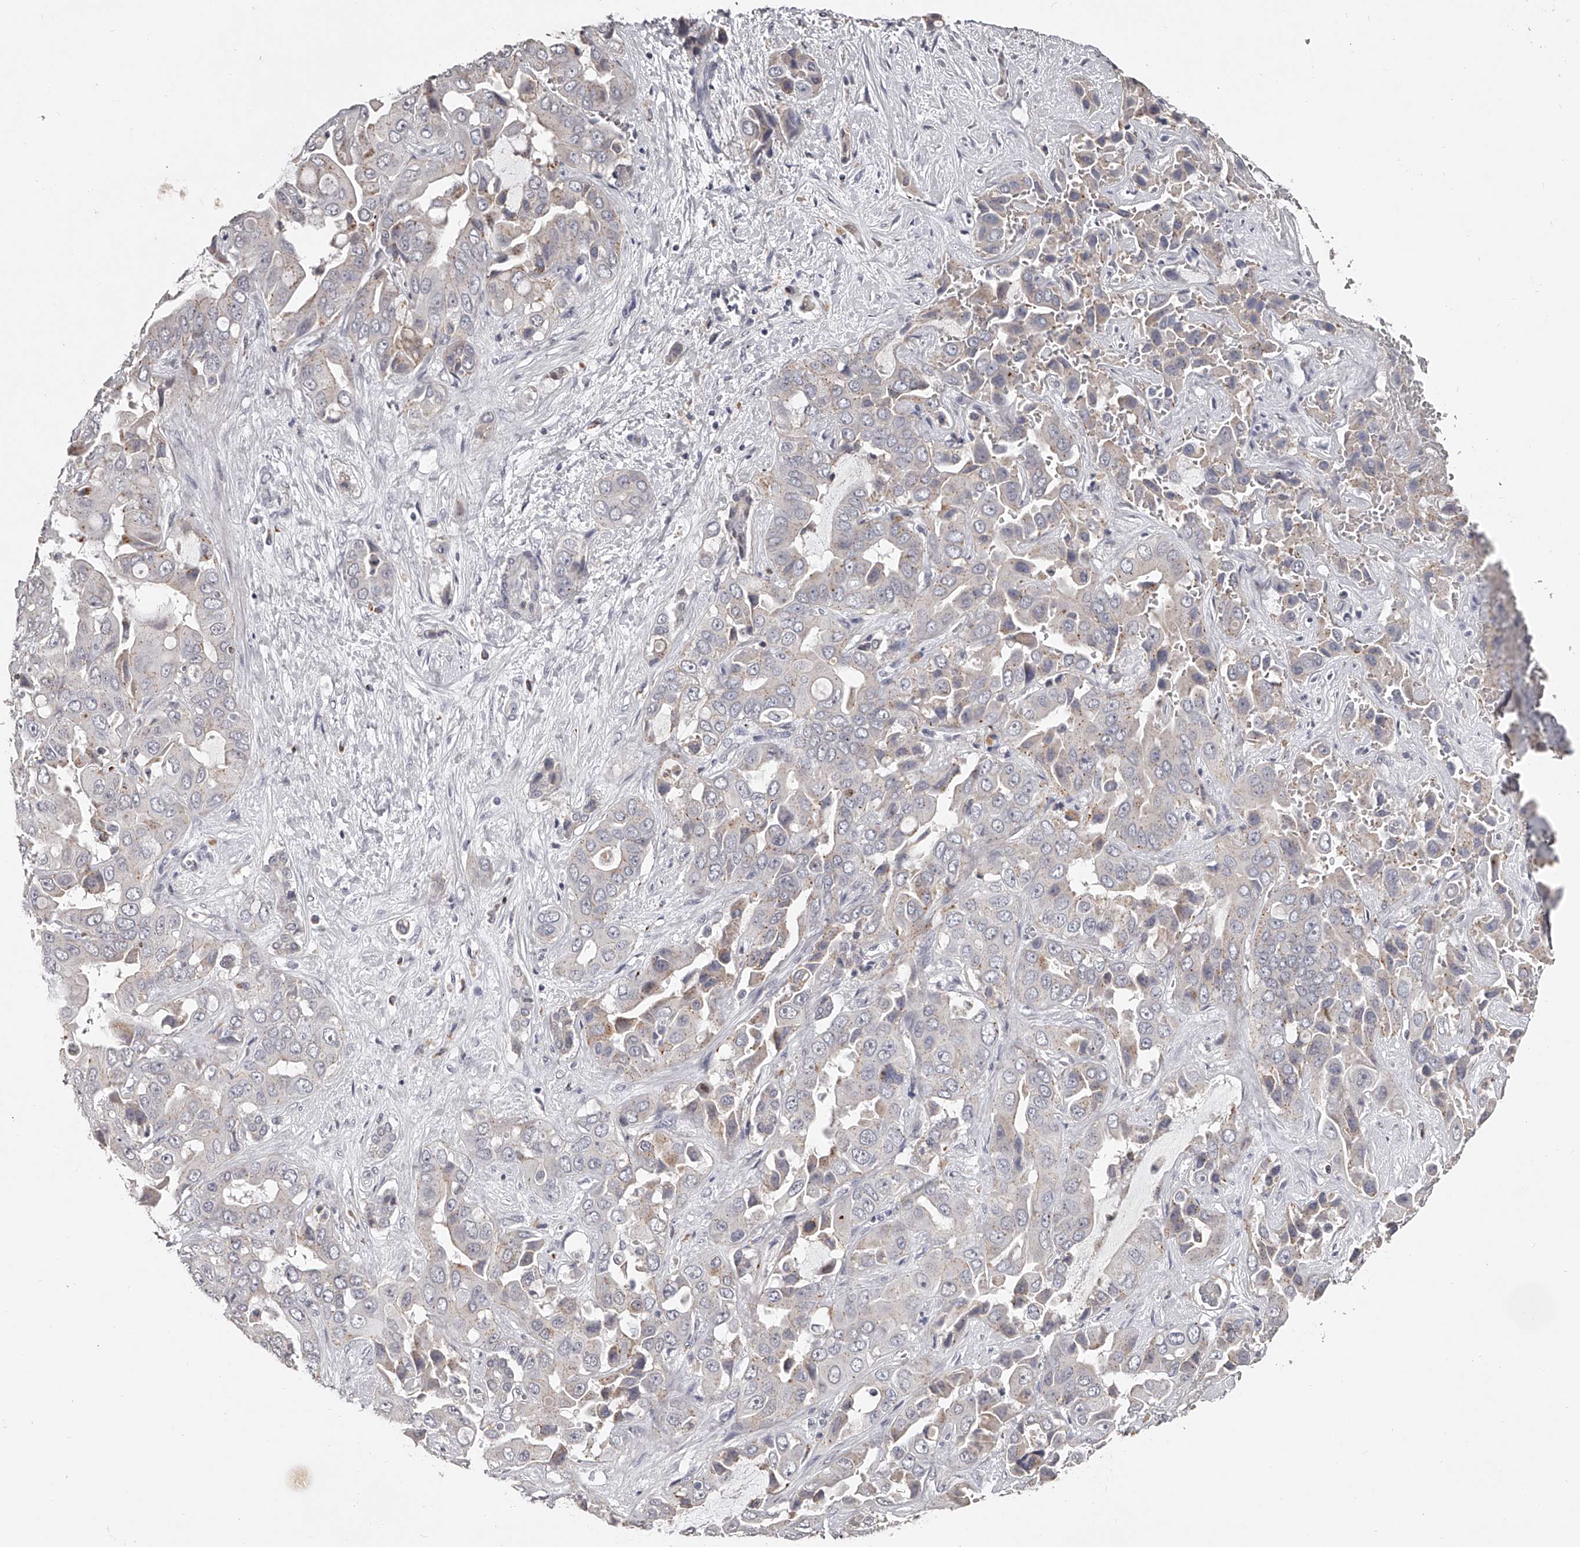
{"staining": {"intensity": "weak", "quantity": "<25%", "location": "cytoplasmic/membranous"}, "tissue": "liver cancer", "cell_type": "Tumor cells", "image_type": "cancer", "snomed": [{"axis": "morphology", "description": "Cholangiocarcinoma"}, {"axis": "topography", "description": "Liver"}], "caption": "The histopathology image exhibits no staining of tumor cells in cholangiocarcinoma (liver). (DAB (3,3'-diaminobenzidine) immunohistochemistry (IHC), high magnification).", "gene": "NT5DC1", "patient": {"sex": "female", "age": 52}}